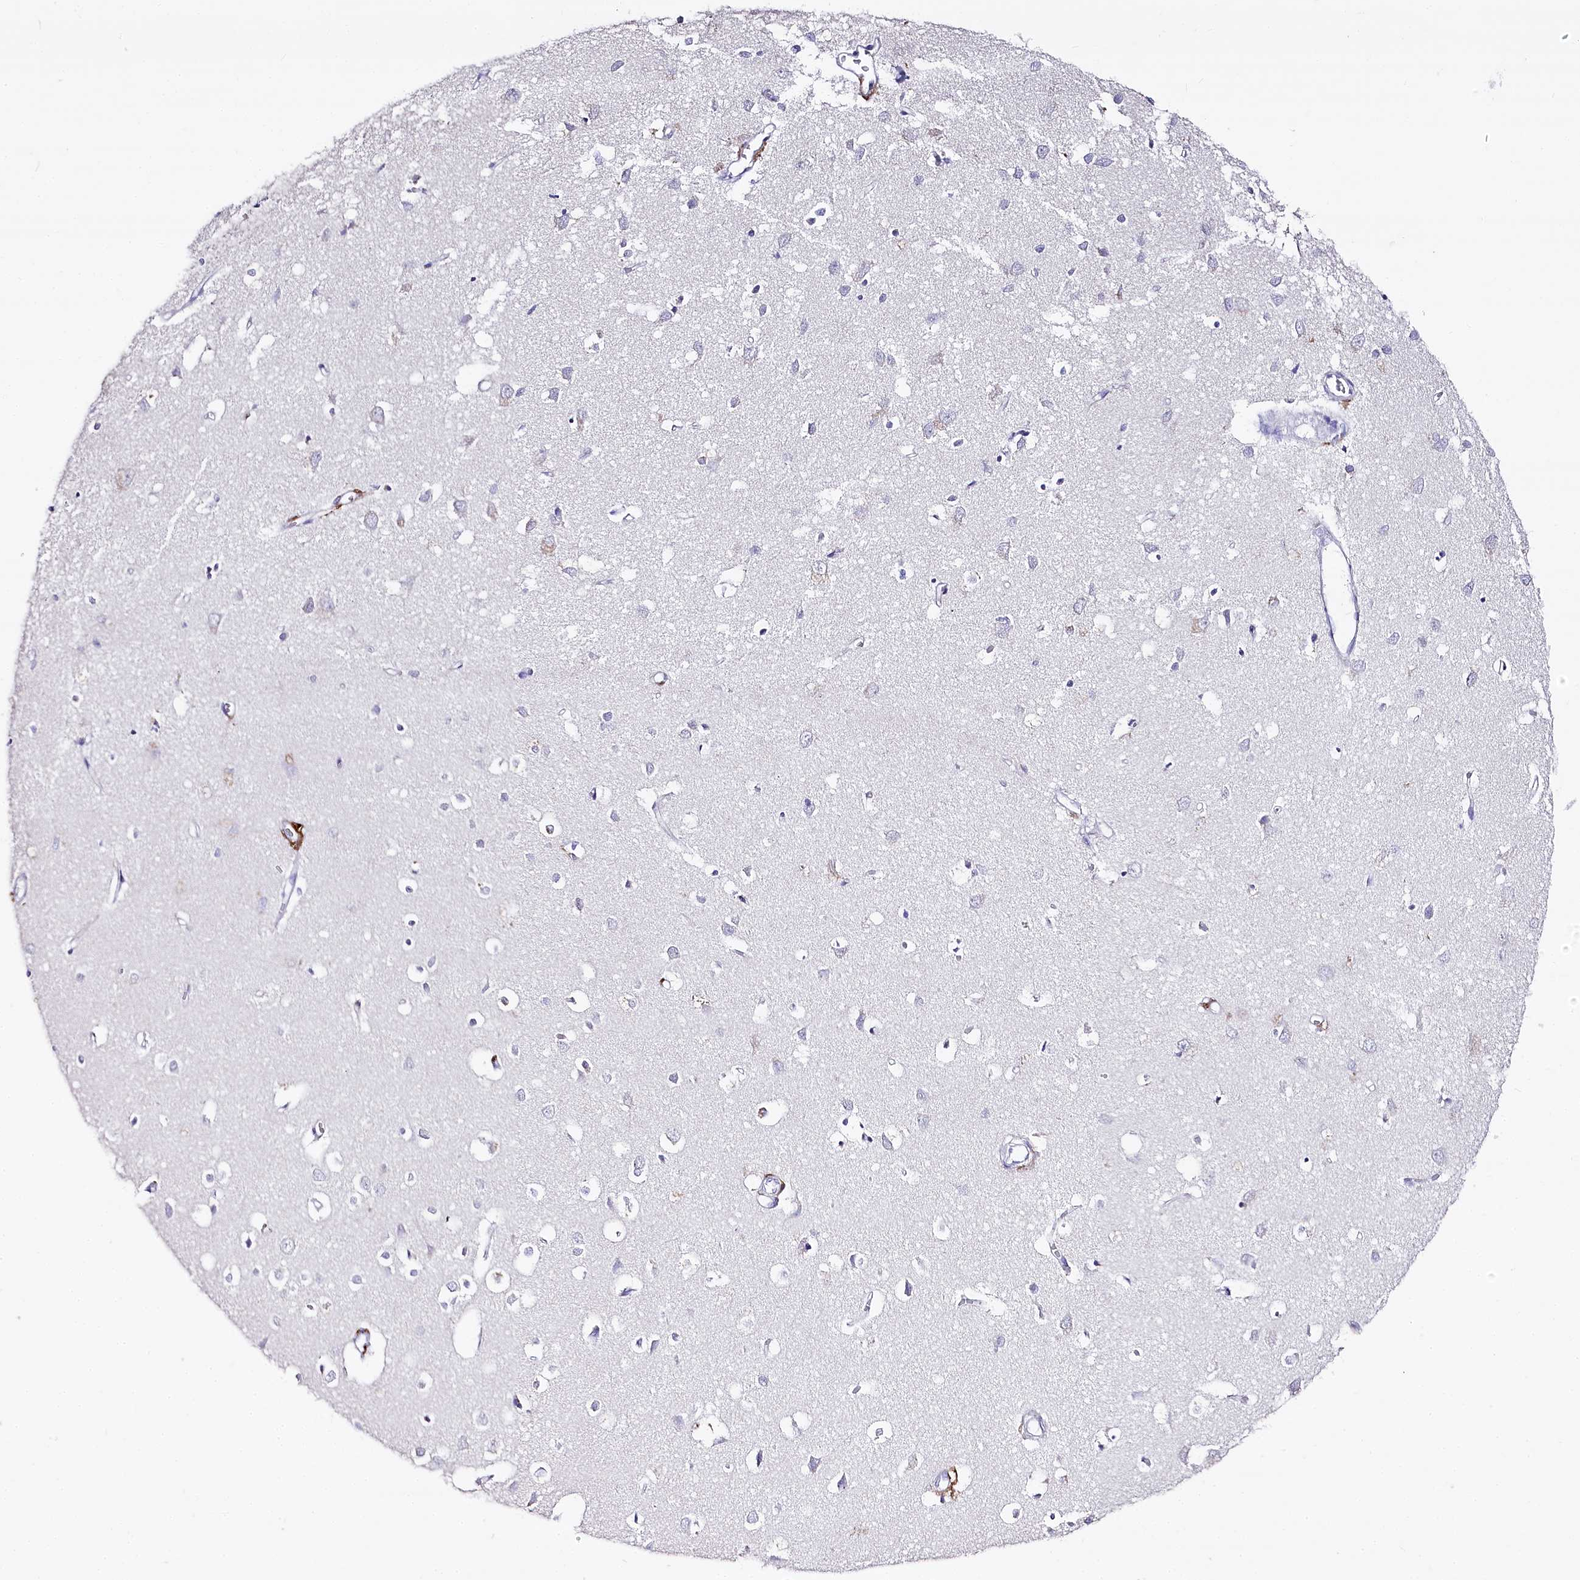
{"staining": {"intensity": "negative", "quantity": "none", "location": "none"}, "tissue": "cerebral cortex", "cell_type": "Endothelial cells", "image_type": "normal", "snomed": [{"axis": "morphology", "description": "Normal tissue, NOS"}, {"axis": "topography", "description": "Cerebral cortex"}], "caption": "IHC micrograph of benign cerebral cortex stained for a protein (brown), which displays no expression in endothelial cells.", "gene": "CLEC4M", "patient": {"sex": "female", "age": 64}}